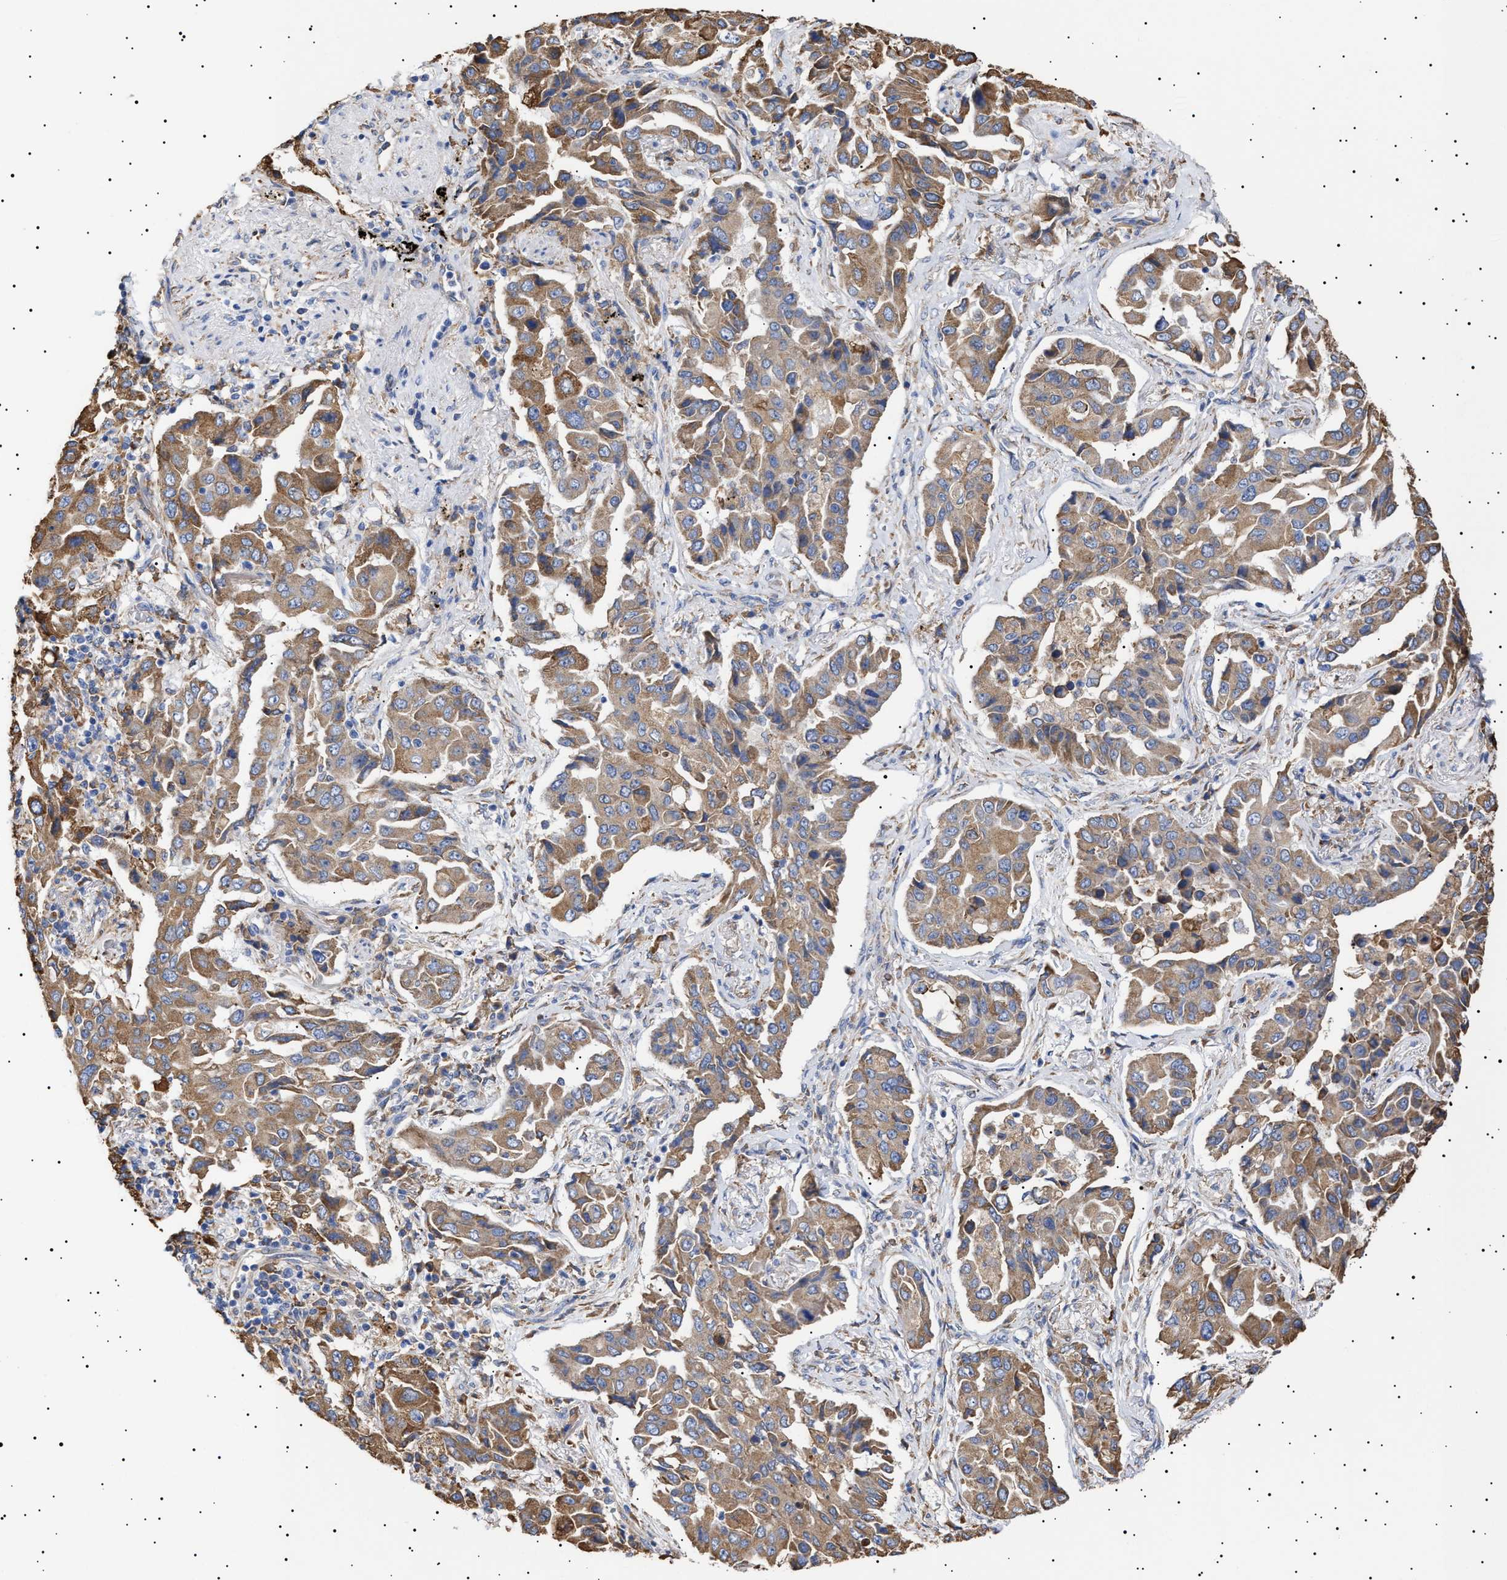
{"staining": {"intensity": "moderate", "quantity": ">75%", "location": "cytoplasmic/membranous"}, "tissue": "lung cancer", "cell_type": "Tumor cells", "image_type": "cancer", "snomed": [{"axis": "morphology", "description": "Adenocarcinoma, NOS"}, {"axis": "topography", "description": "Lung"}], "caption": "Approximately >75% of tumor cells in human lung cancer reveal moderate cytoplasmic/membranous protein staining as visualized by brown immunohistochemical staining.", "gene": "ERCC6L2", "patient": {"sex": "female", "age": 65}}